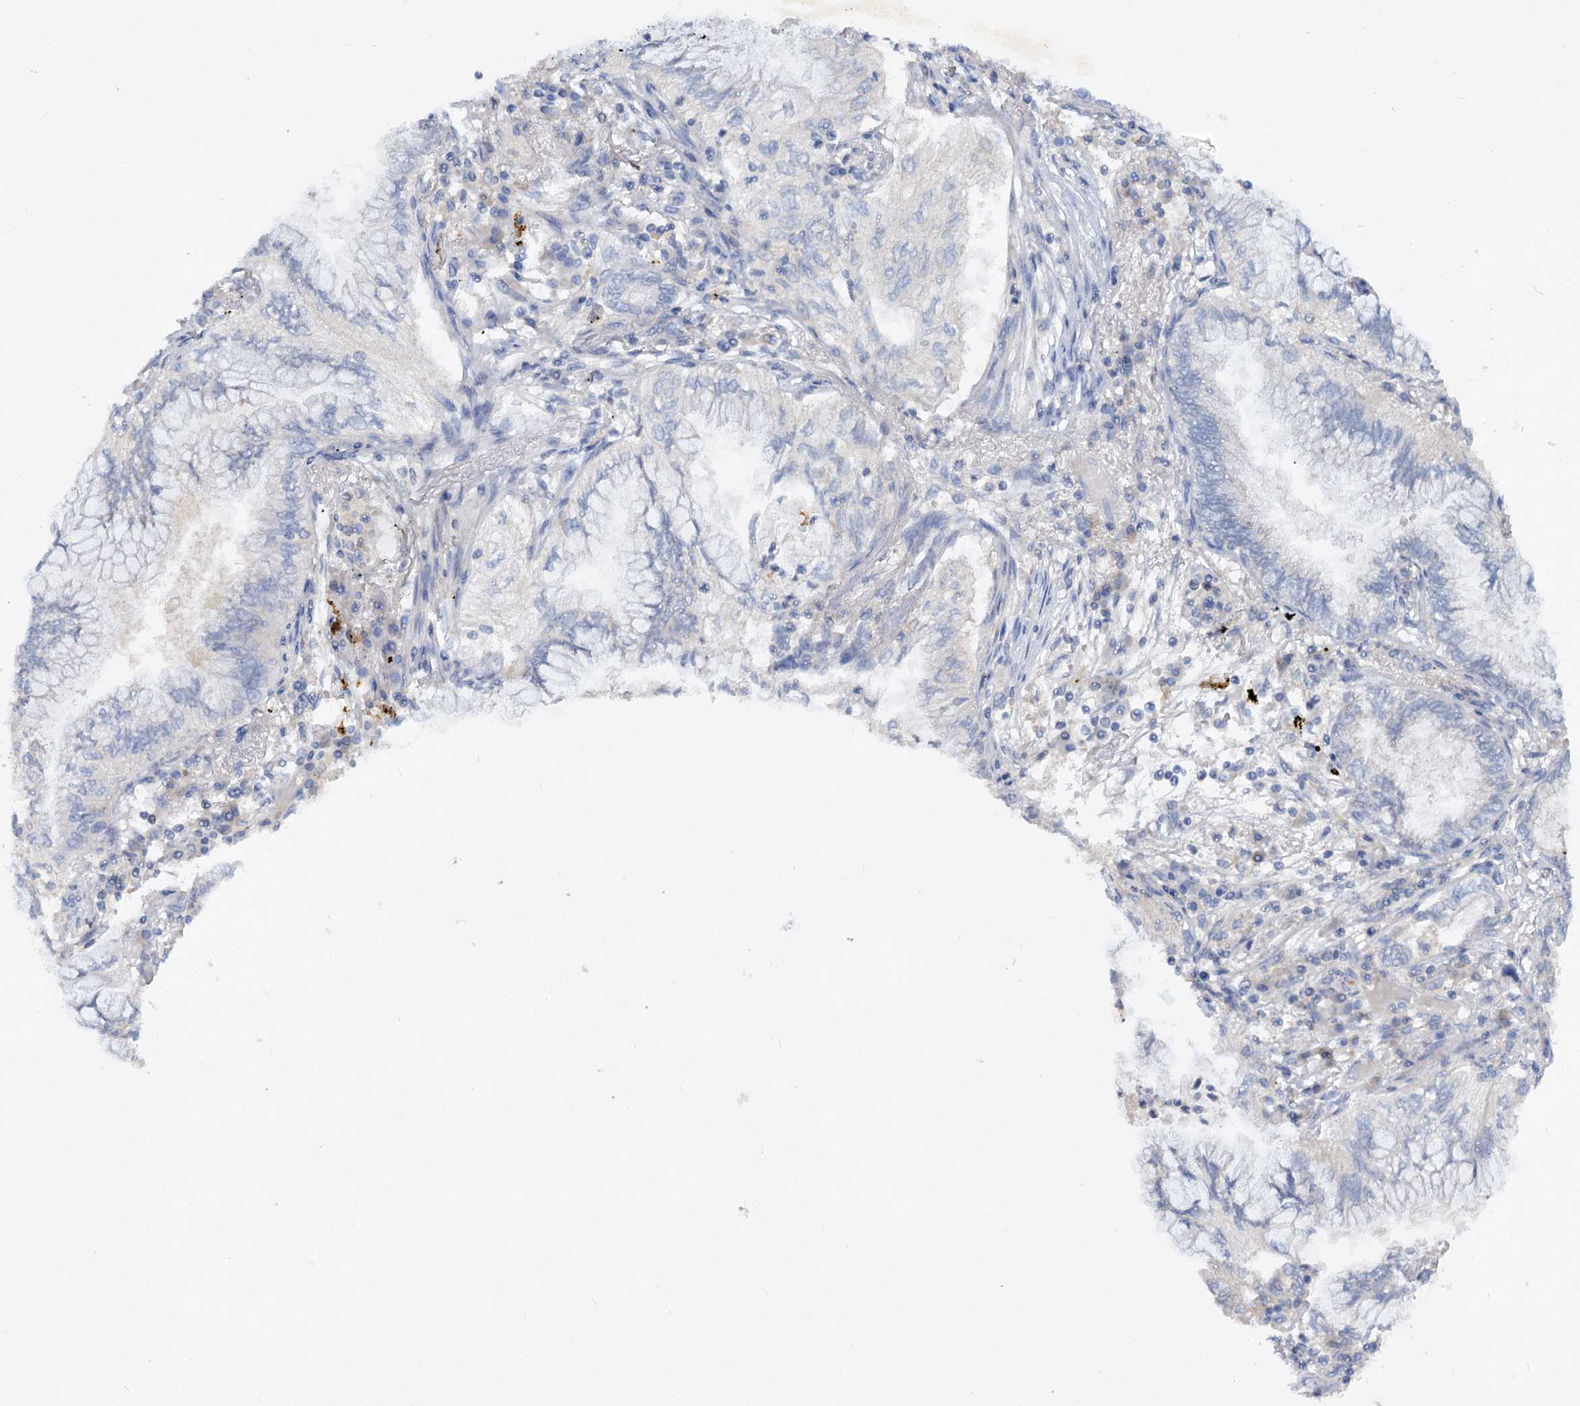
{"staining": {"intensity": "negative", "quantity": "none", "location": "none"}, "tissue": "lung cancer", "cell_type": "Tumor cells", "image_type": "cancer", "snomed": [{"axis": "morphology", "description": "Adenocarcinoma, NOS"}, {"axis": "topography", "description": "Lung"}], "caption": "Human lung adenocarcinoma stained for a protein using immunohistochemistry reveals no staining in tumor cells.", "gene": "ATP4A", "patient": {"sex": "female", "age": 70}}